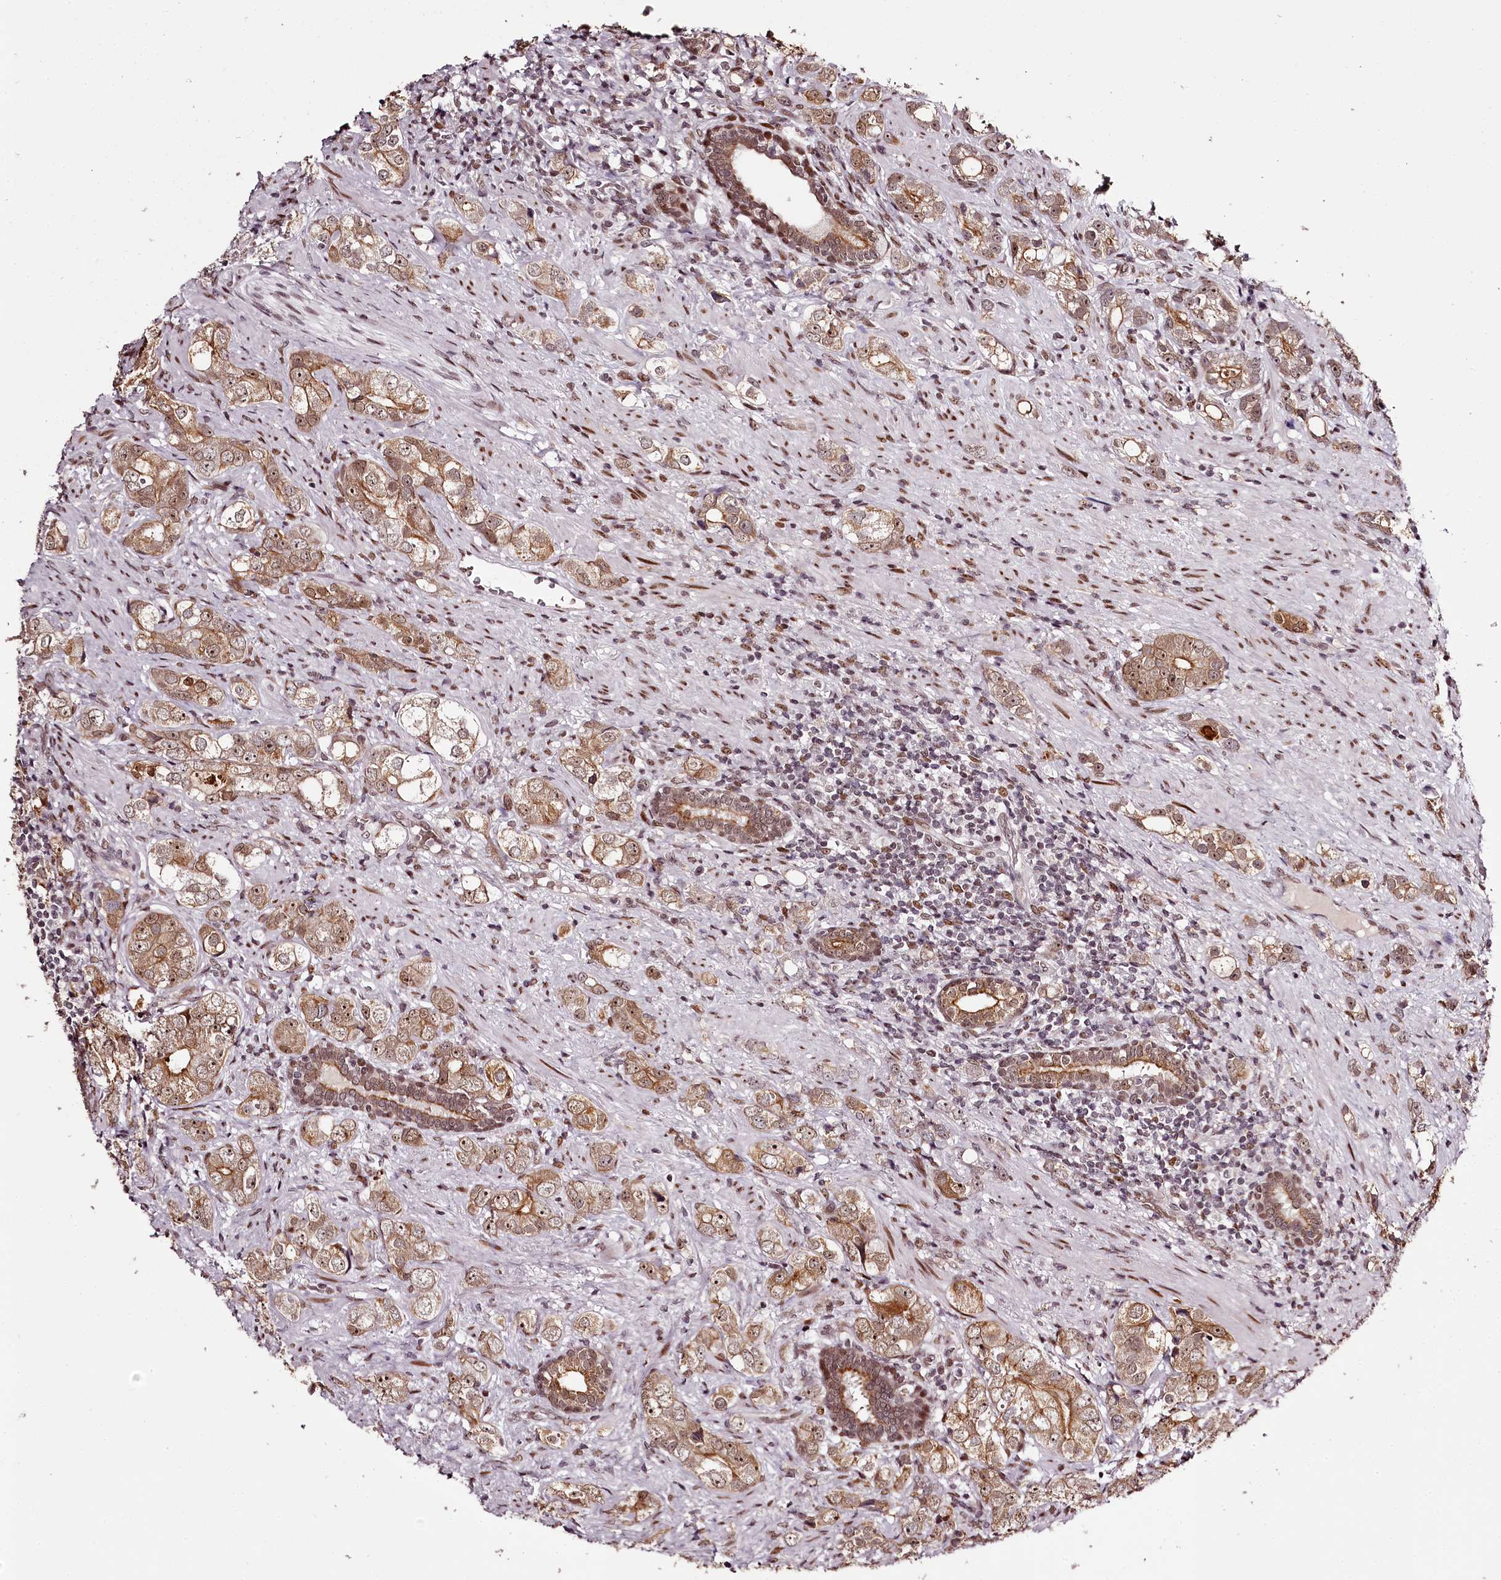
{"staining": {"intensity": "moderate", "quantity": ">75%", "location": "cytoplasmic/membranous,nuclear"}, "tissue": "prostate cancer", "cell_type": "Tumor cells", "image_type": "cancer", "snomed": [{"axis": "morphology", "description": "Adenocarcinoma, High grade"}, {"axis": "topography", "description": "Prostate"}], "caption": "A brown stain labels moderate cytoplasmic/membranous and nuclear positivity of a protein in human prostate cancer tumor cells.", "gene": "THYN1", "patient": {"sex": "male", "age": 63}}